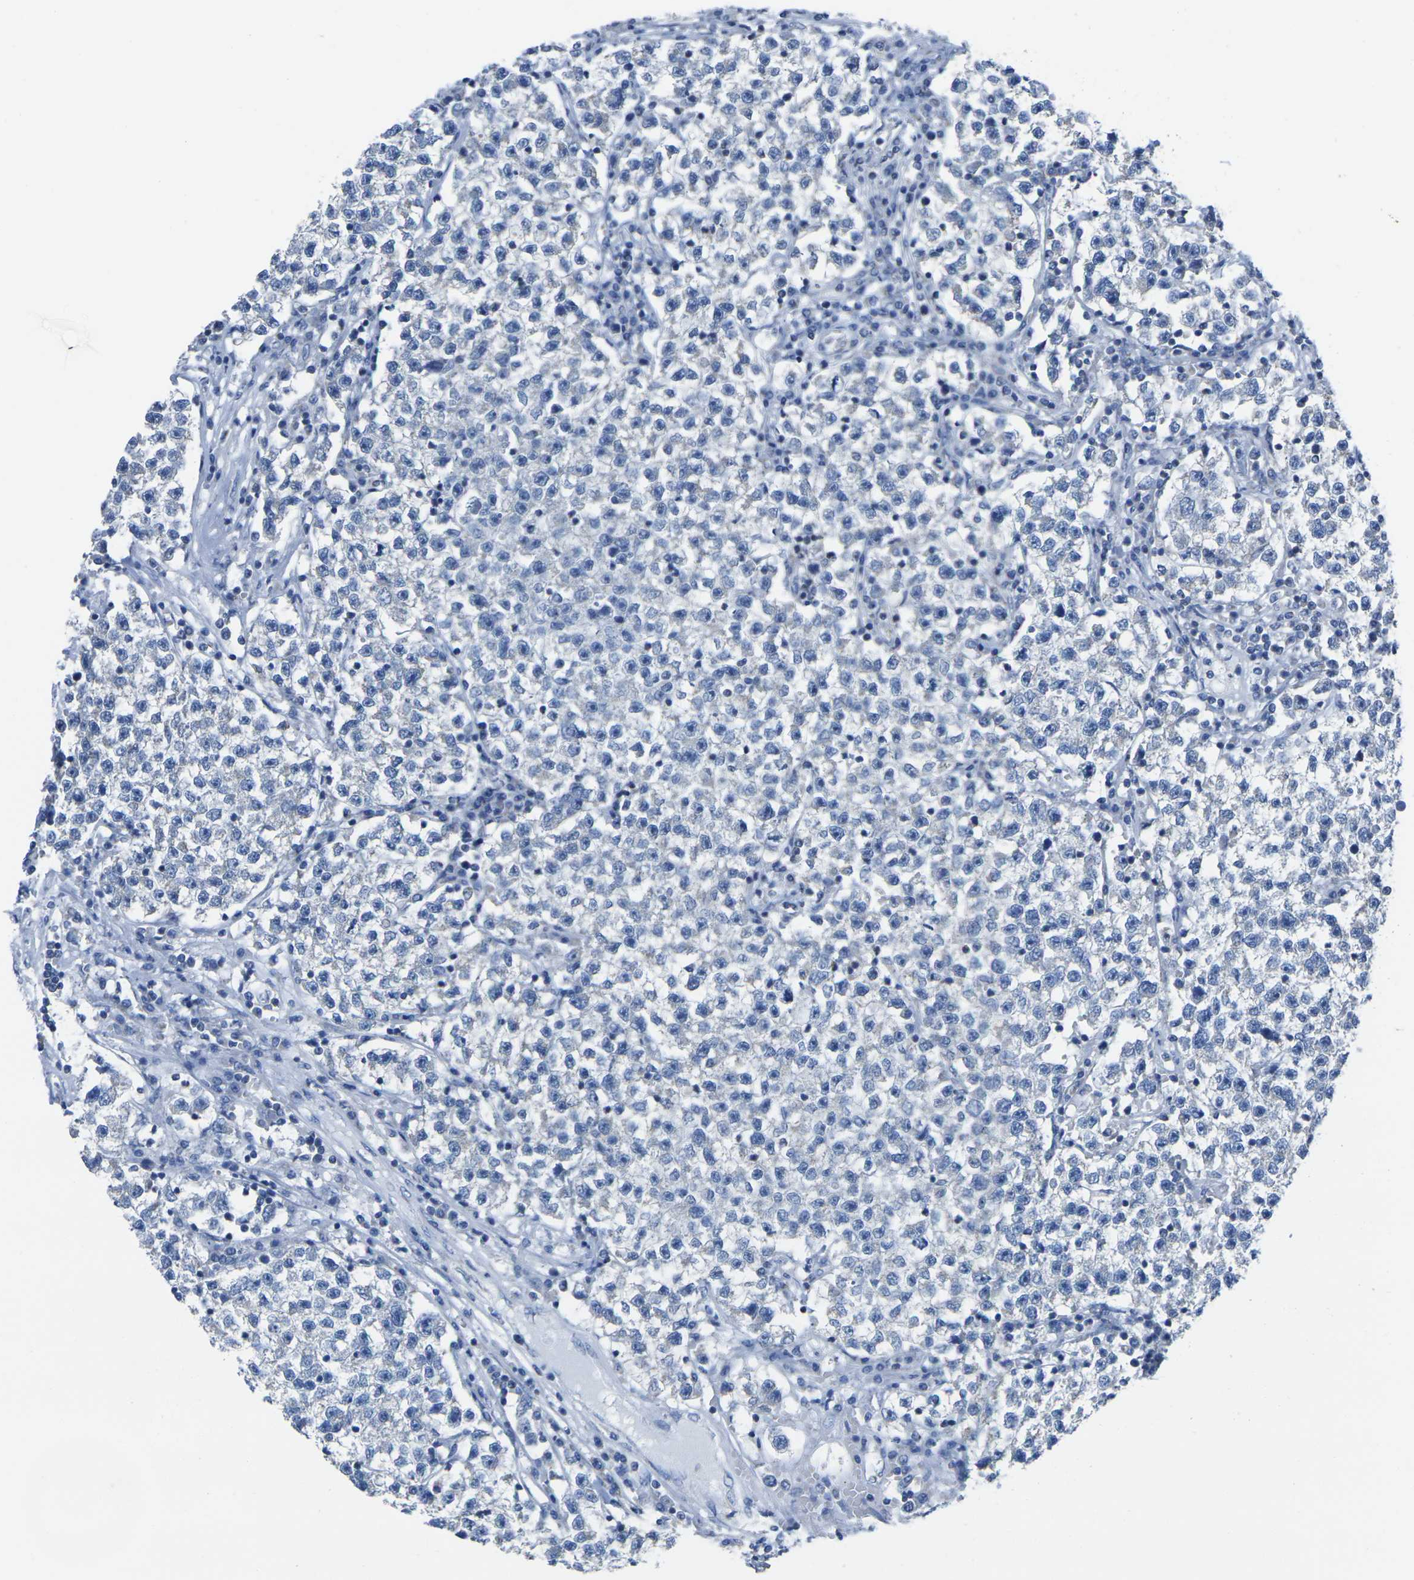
{"staining": {"intensity": "negative", "quantity": "none", "location": "none"}, "tissue": "testis cancer", "cell_type": "Tumor cells", "image_type": "cancer", "snomed": [{"axis": "morphology", "description": "Seminoma, NOS"}, {"axis": "topography", "description": "Testis"}], "caption": "A high-resolution histopathology image shows immunohistochemistry staining of testis cancer (seminoma), which demonstrates no significant positivity in tumor cells.", "gene": "TMEM204", "patient": {"sex": "male", "age": 22}}